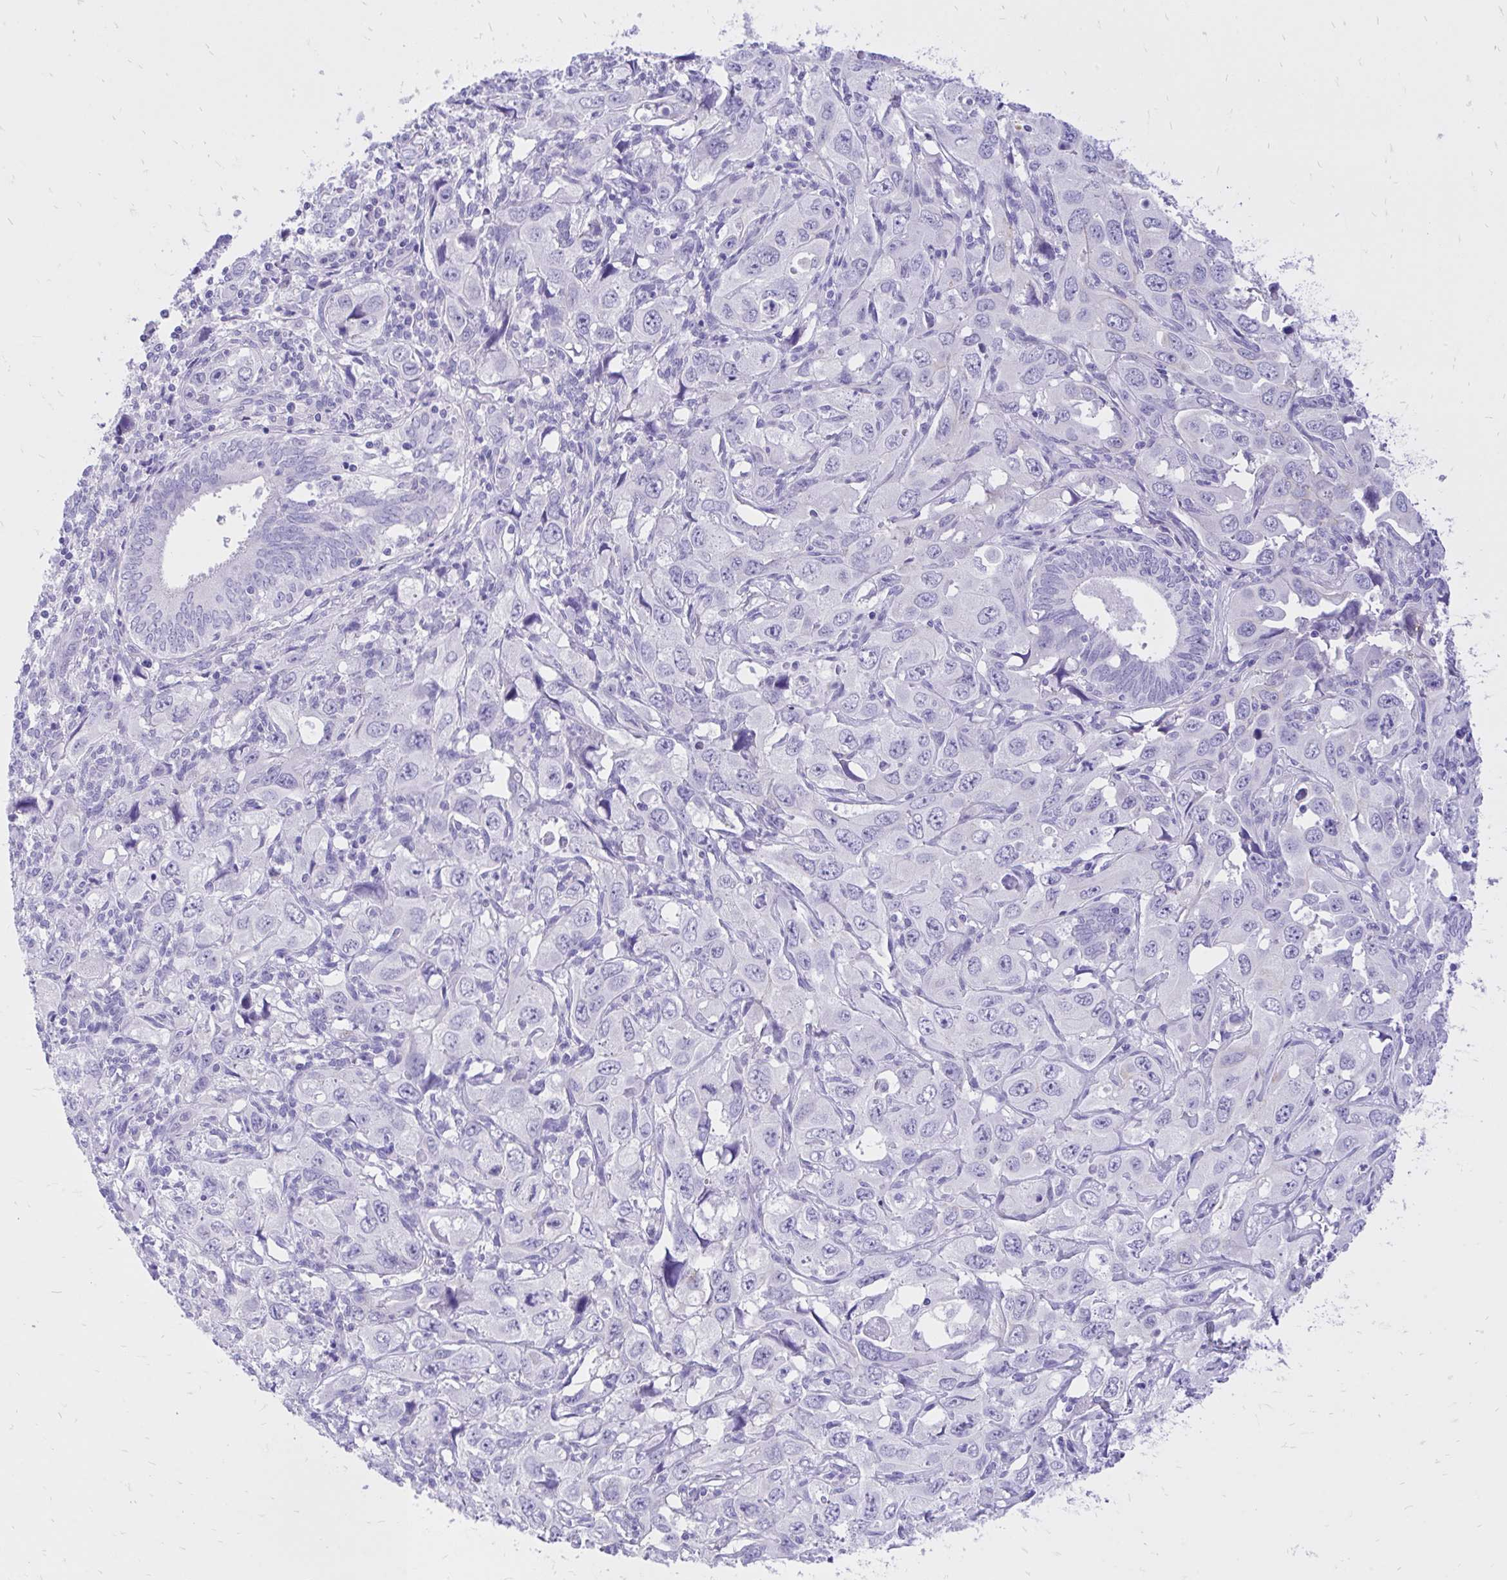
{"staining": {"intensity": "negative", "quantity": "none", "location": "none"}, "tissue": "endometrial cancer", "cell_type": "Tumor cells", "image_type": "cancer", "snomed": [{"axis": "morphology", "description": "Adenocarcinoma, NOS"}, {"axis": "topography", "description": "Uterus"}], "caption": "The image shows no staining of tumor cells in endometrial cancer (adenocarcinoma).", "gene": "MON1A", "patient": {"sex": "female", "age": 62}}